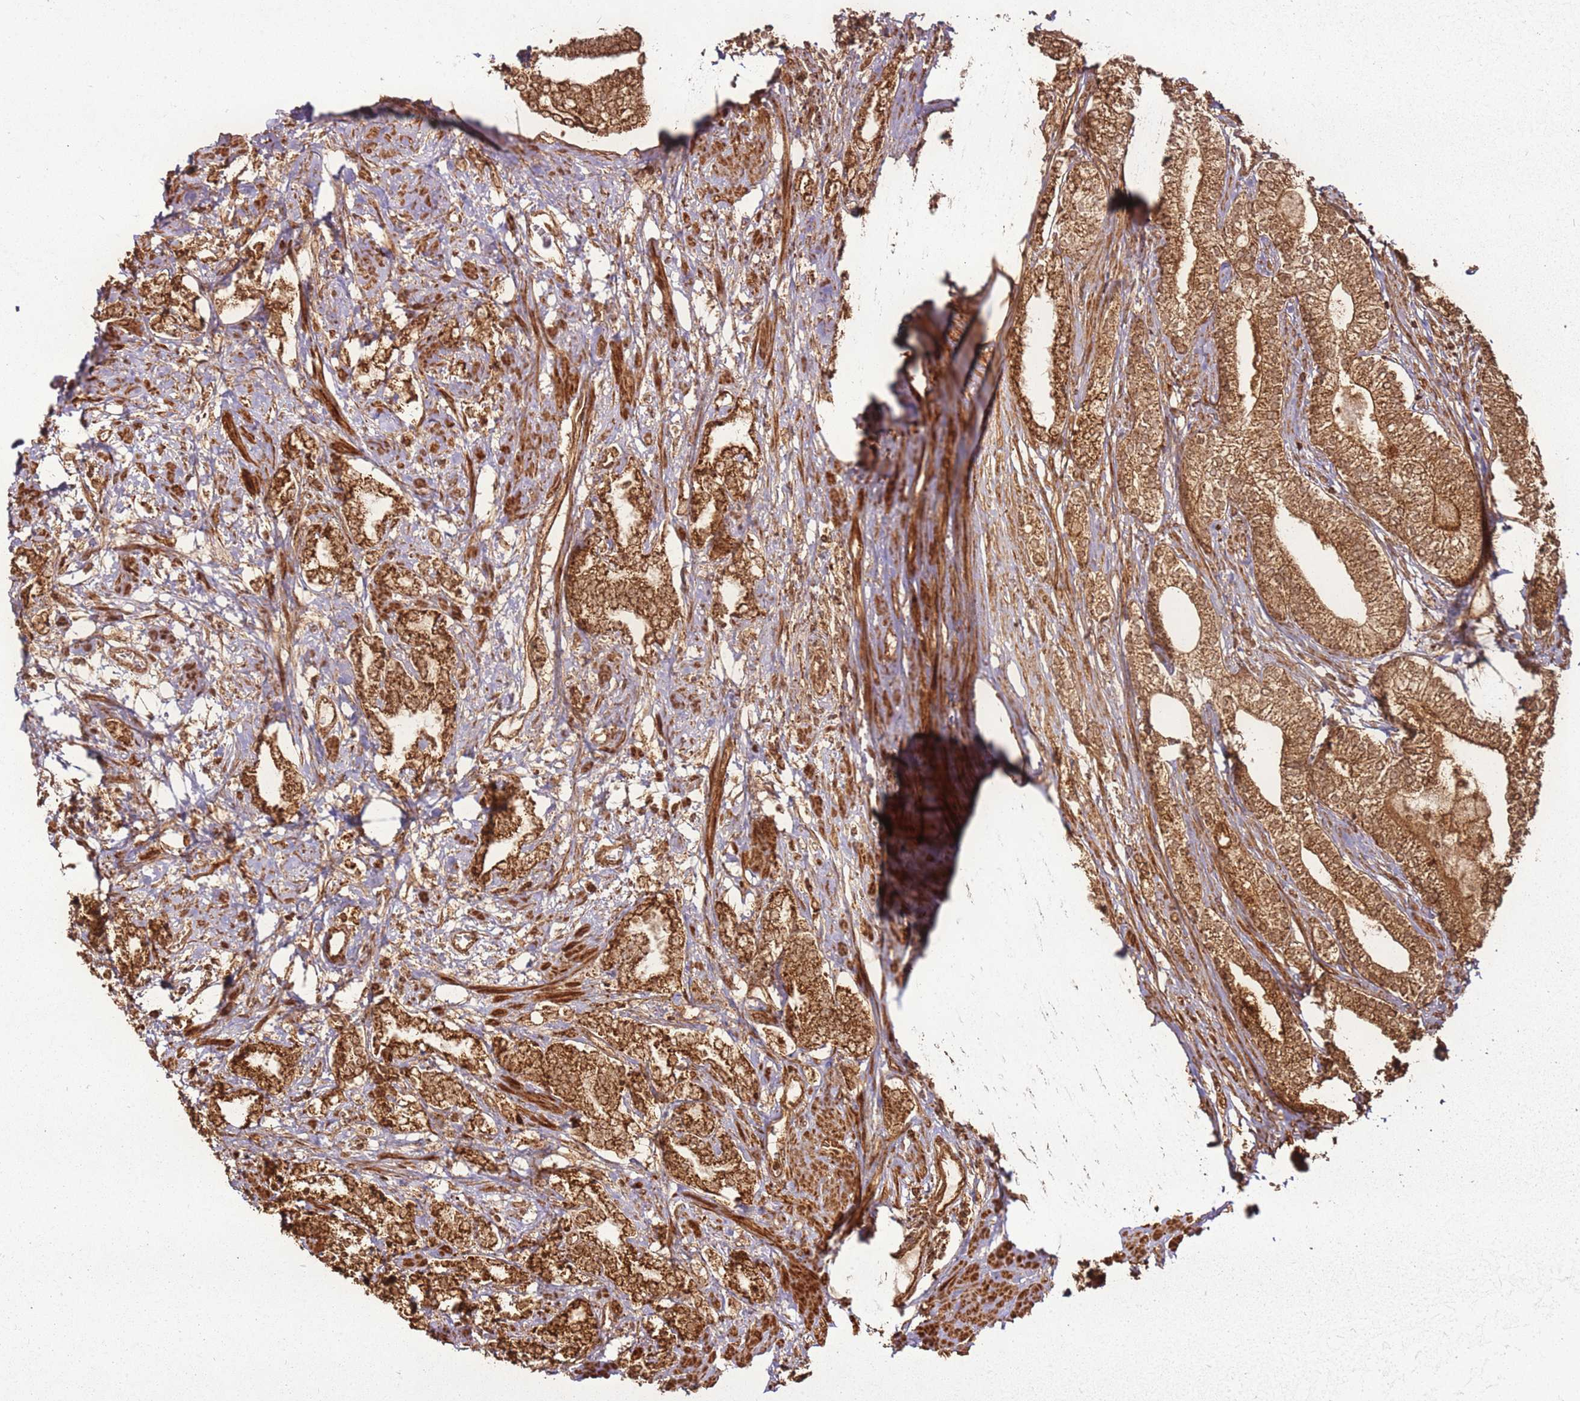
{"staining": {"intensity": "moderate", "quantity": ">75%", "location": "cytoplasmic/membranous"}, "tissue": "prostate cancer", "cell_type": "Tumor cells", "image_type": "cancer", "snomed": [{"axis": "morphology", "description": "Adenocarcinoma, High grade"}, {"axis": "topography", "description": "Prostate"}], "caption": "Brown immunohistochemical staining in adenocarcinoma (high-grade) (prostate) exhibits moderate cytoplasmic/membranous expression in approximately >75% of tumor cells.", "gene": "MRPS6", "patient": {"sex": "male", "age": 64}}